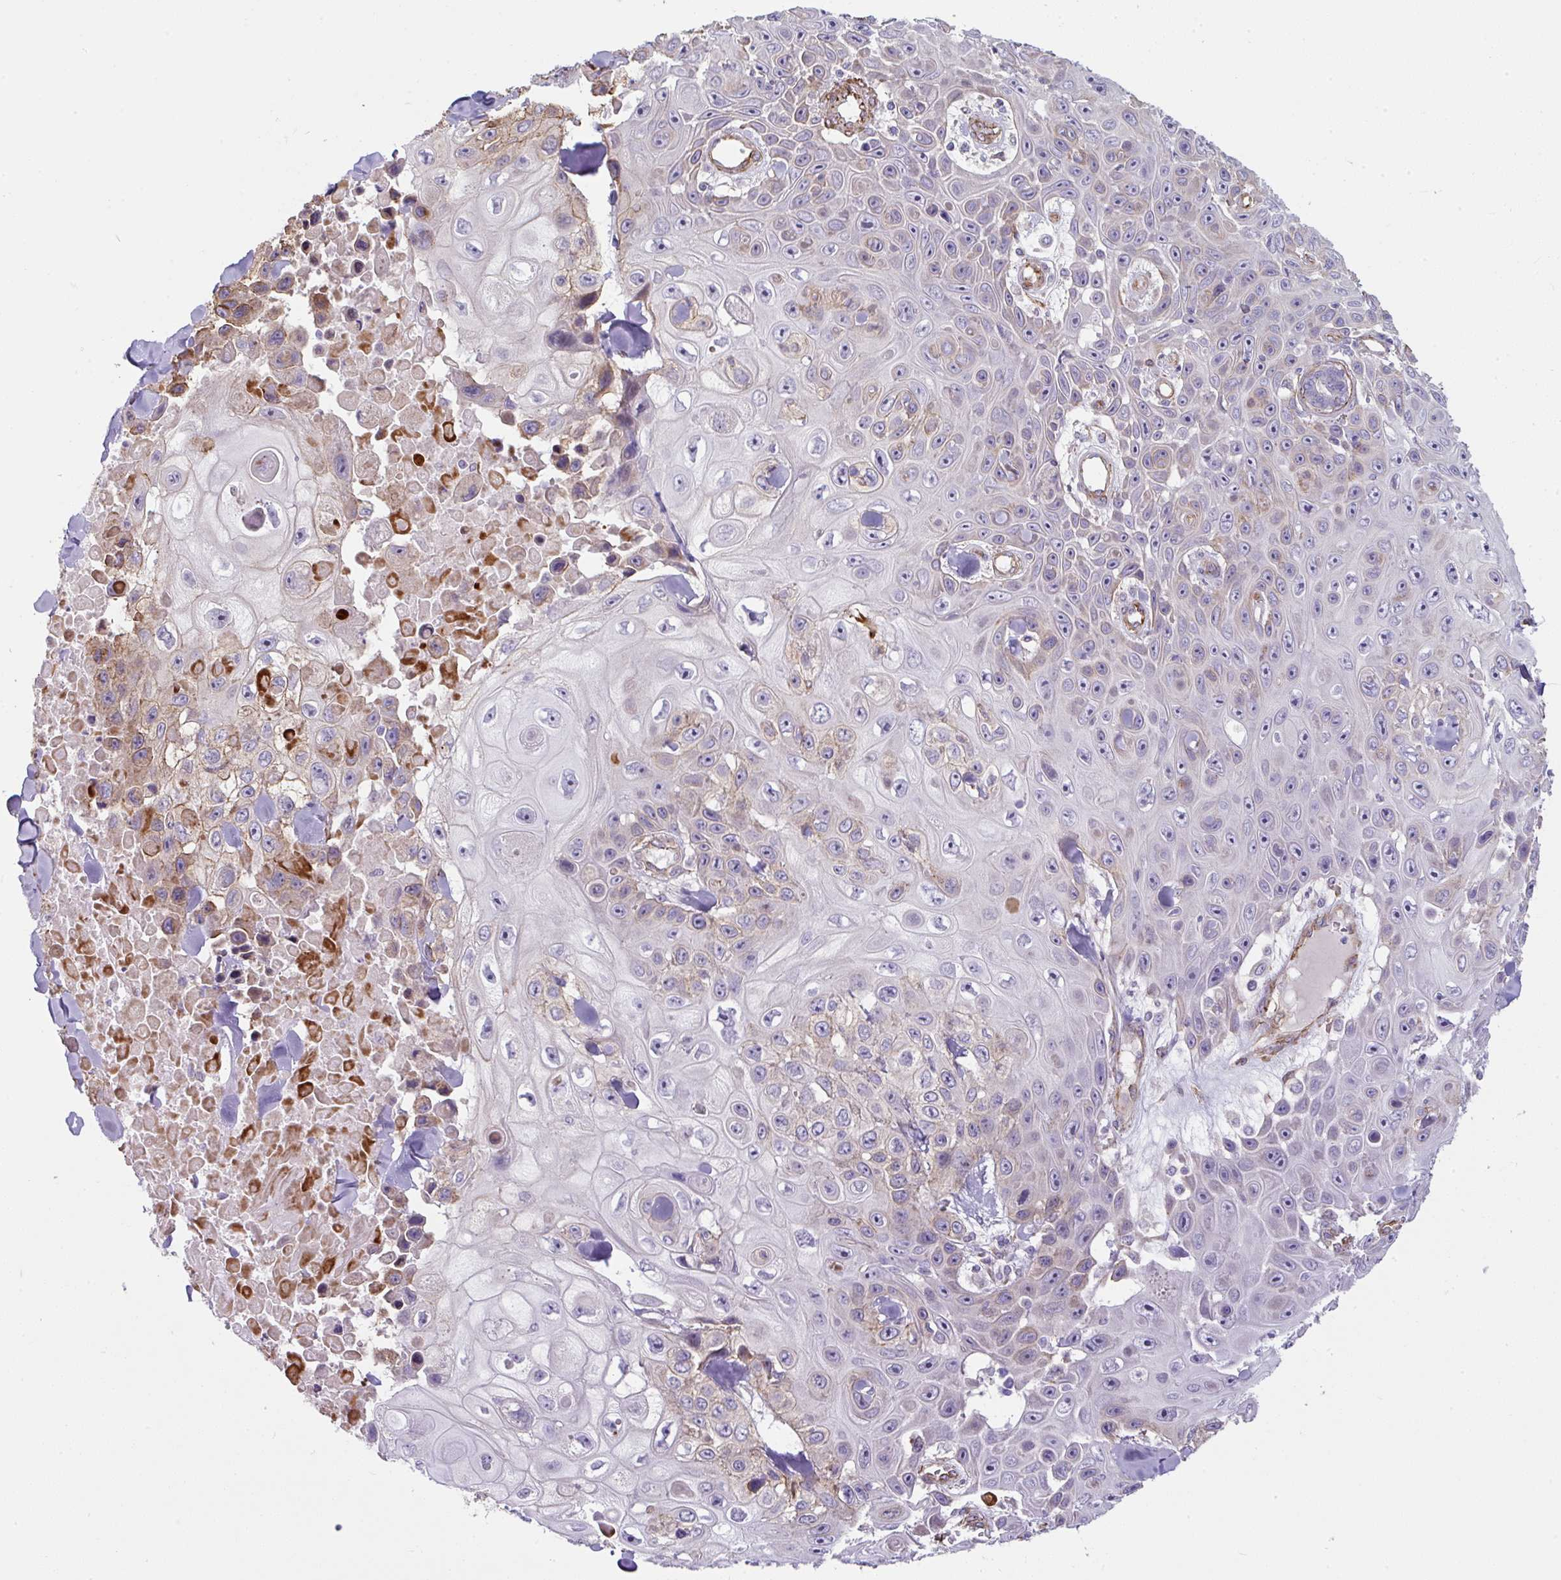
{"staining": {"intensity": "weak", "quantity": "25%-75%", "location": "cytoplasmic/membranous"}, "tissue": "skin cancer", "cell_type": "Tumor cells", "image_type": "cancer", "snomed": [{"axis": "morphology", "description": "Squamous cell carcinoma, NOS"}, {"axis": "topography", "description": "Skin"}], "caption": "Protein expression by immunohistochemistry (IHC) reveals weak cytoplasmic/membranous expression in about 25%-75% of tumor cells in skin squamous cell carcinoma. The protein of interest is shown in brown color, while the nuclei are stained blue.", "gene": "ANKUB1", "patient": {"sex": "male", "age": 82}}